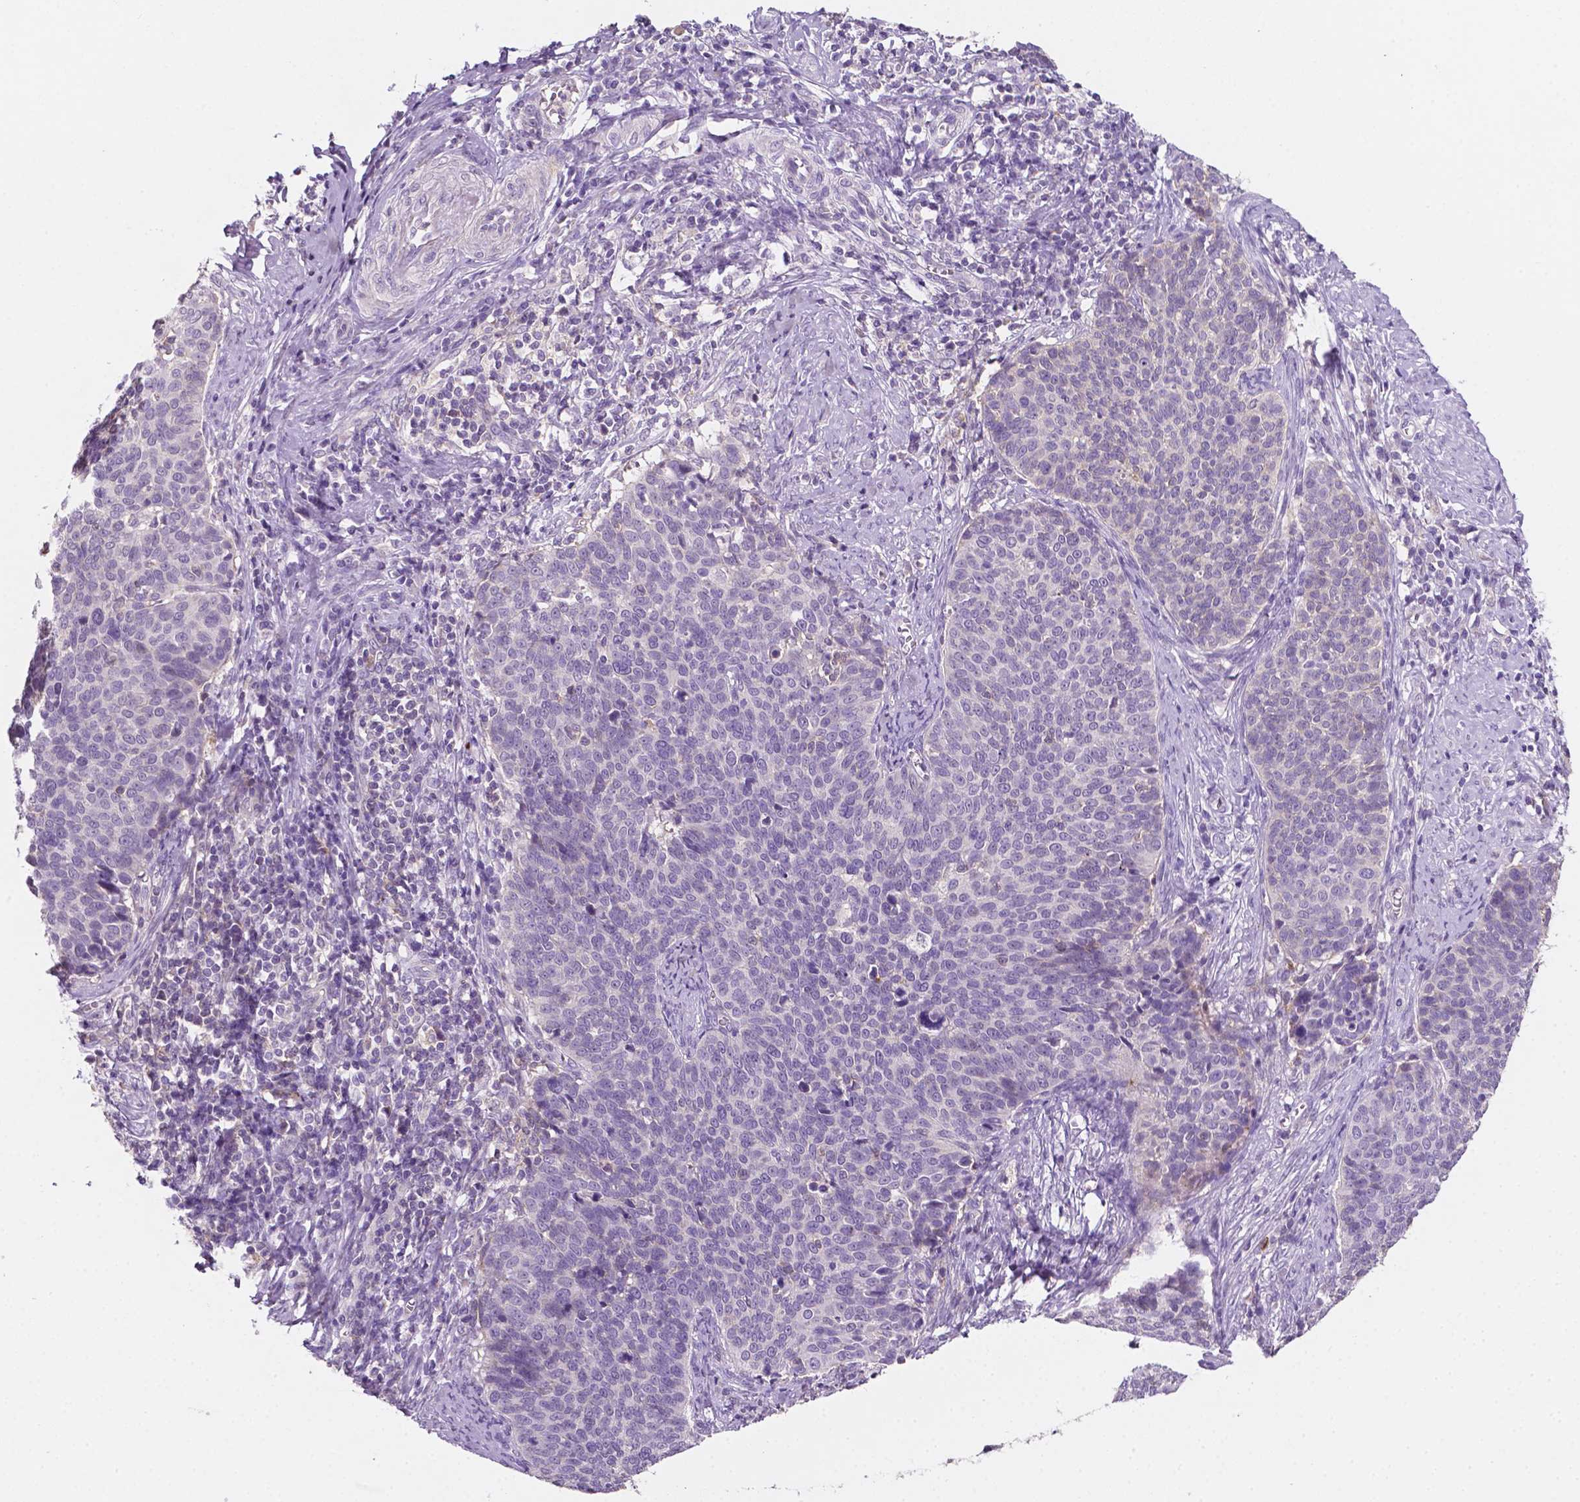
{"staining": {"intensity": "negative", "quantity": "none", "location": "none"}, "tissue": "cervical cancer", "cell_type": "Tumor cells", "image_type": "cancer", "snomed": [{"axis": "morphology", "description": "Normal tissue, NOS"}, {"axis": "morphology", "description": "Squamous cell carcinoma, NOS"}, {"axis": "topography", "description": "Cervix"}], "caption": "Micrograph shows no protein expression in tumor cells of cervical cancer (squamous cell carcinoma) tissue.", "gene": "EGFR", "patient": {"sex": "female", "age": 39}}